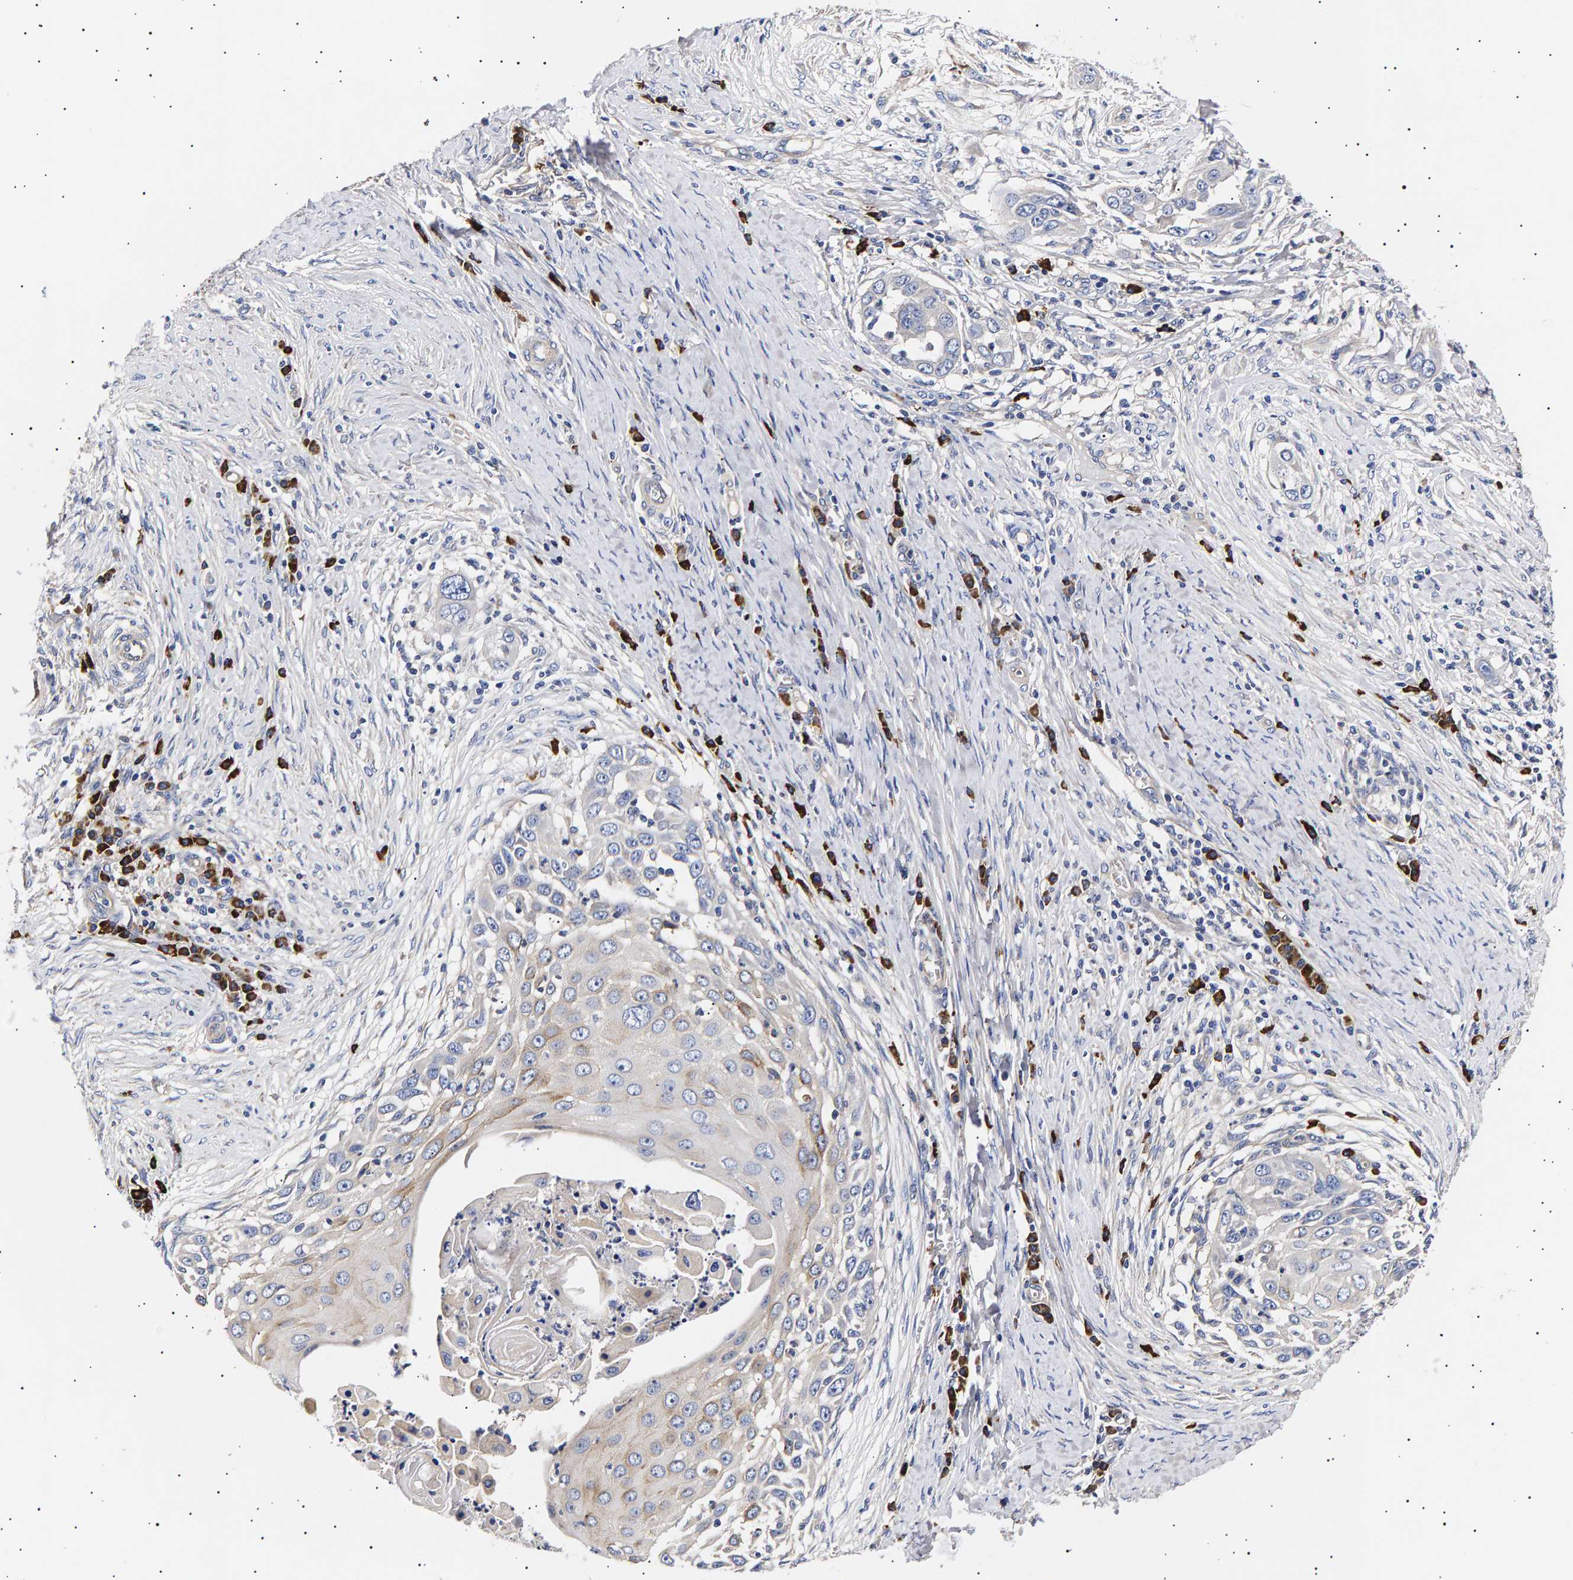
{"staining": {"intensity": "negative", "quantity": "none", "location": "none"}, "tissue": "skin cancer", "cell_type": "Tumor cells", "image_type": "cancer", "snomed": [{"axis": "morphology", "description": "Squamous cell carcinoma, NOS"}, {"axis": "topography", "description": "Skin"}], "caption": "The histopathology image reveals no staining of tumor cells in squamous cell carcinoma (skin).", "gene": "ANKRD40", "patient": {"sex": "female", "age": 44}}